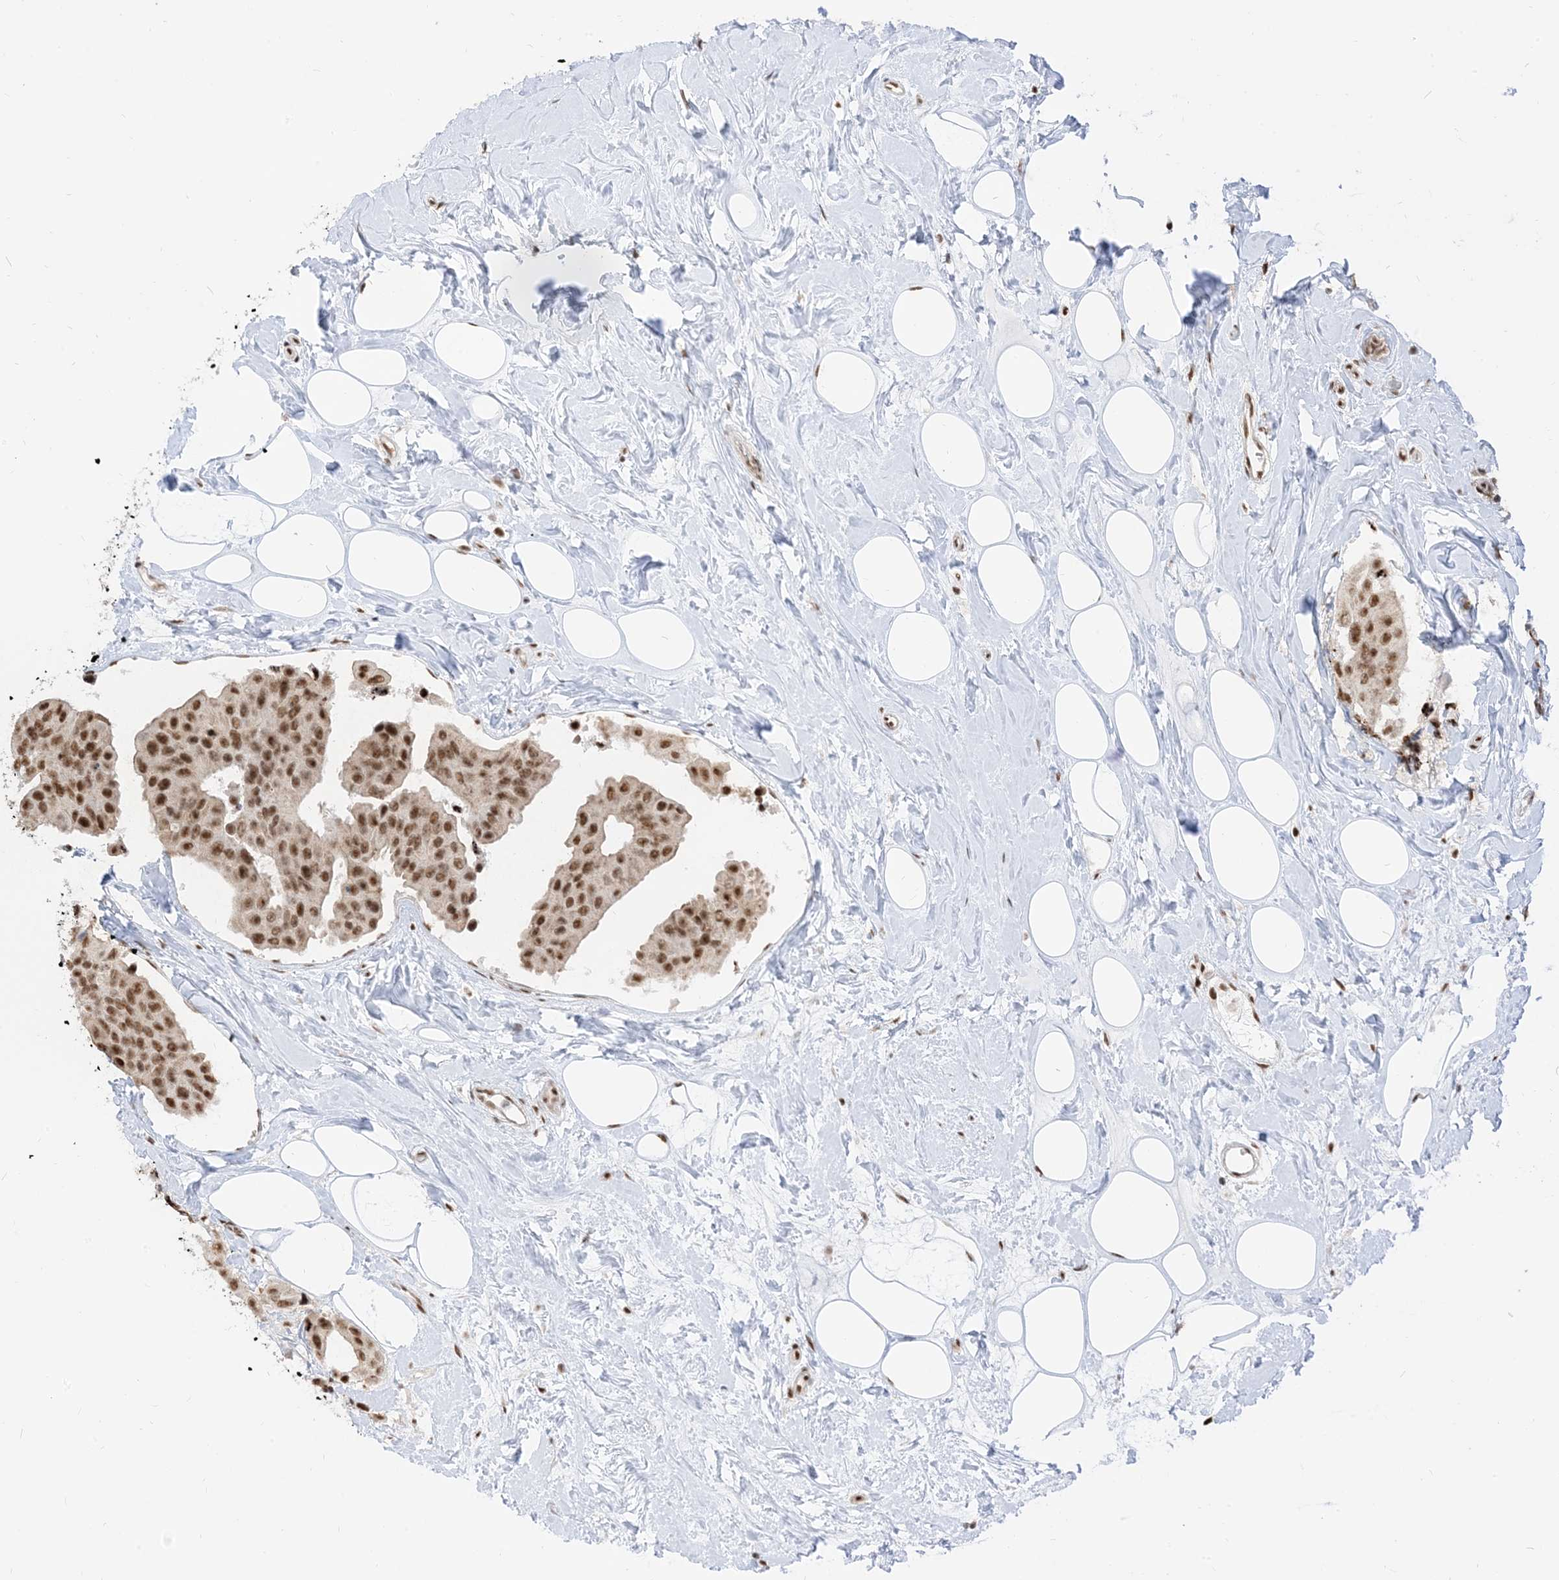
{"staining": {"intensity": "moderate", "quantity": ">75%", "location": "nuclear"}, "tissue": "breast cancer", "cell_type": "Tumor cells", "image_type": "cancer", "snomed": [{"axis": "morphology", "description": "Normal tissue, NOS"}, {"axis": "morphology", "description": "Duct carcinoma"}, {"axis": "topography", "description": "Breast"}], "caption": "About >75% of tumor cells in human breast cancer show moderate nuclear protein staining as visualized by brown immunohistochemical staining.", "gene": "ARGLU1", "patient": {"sex": "female", "age": 39}}